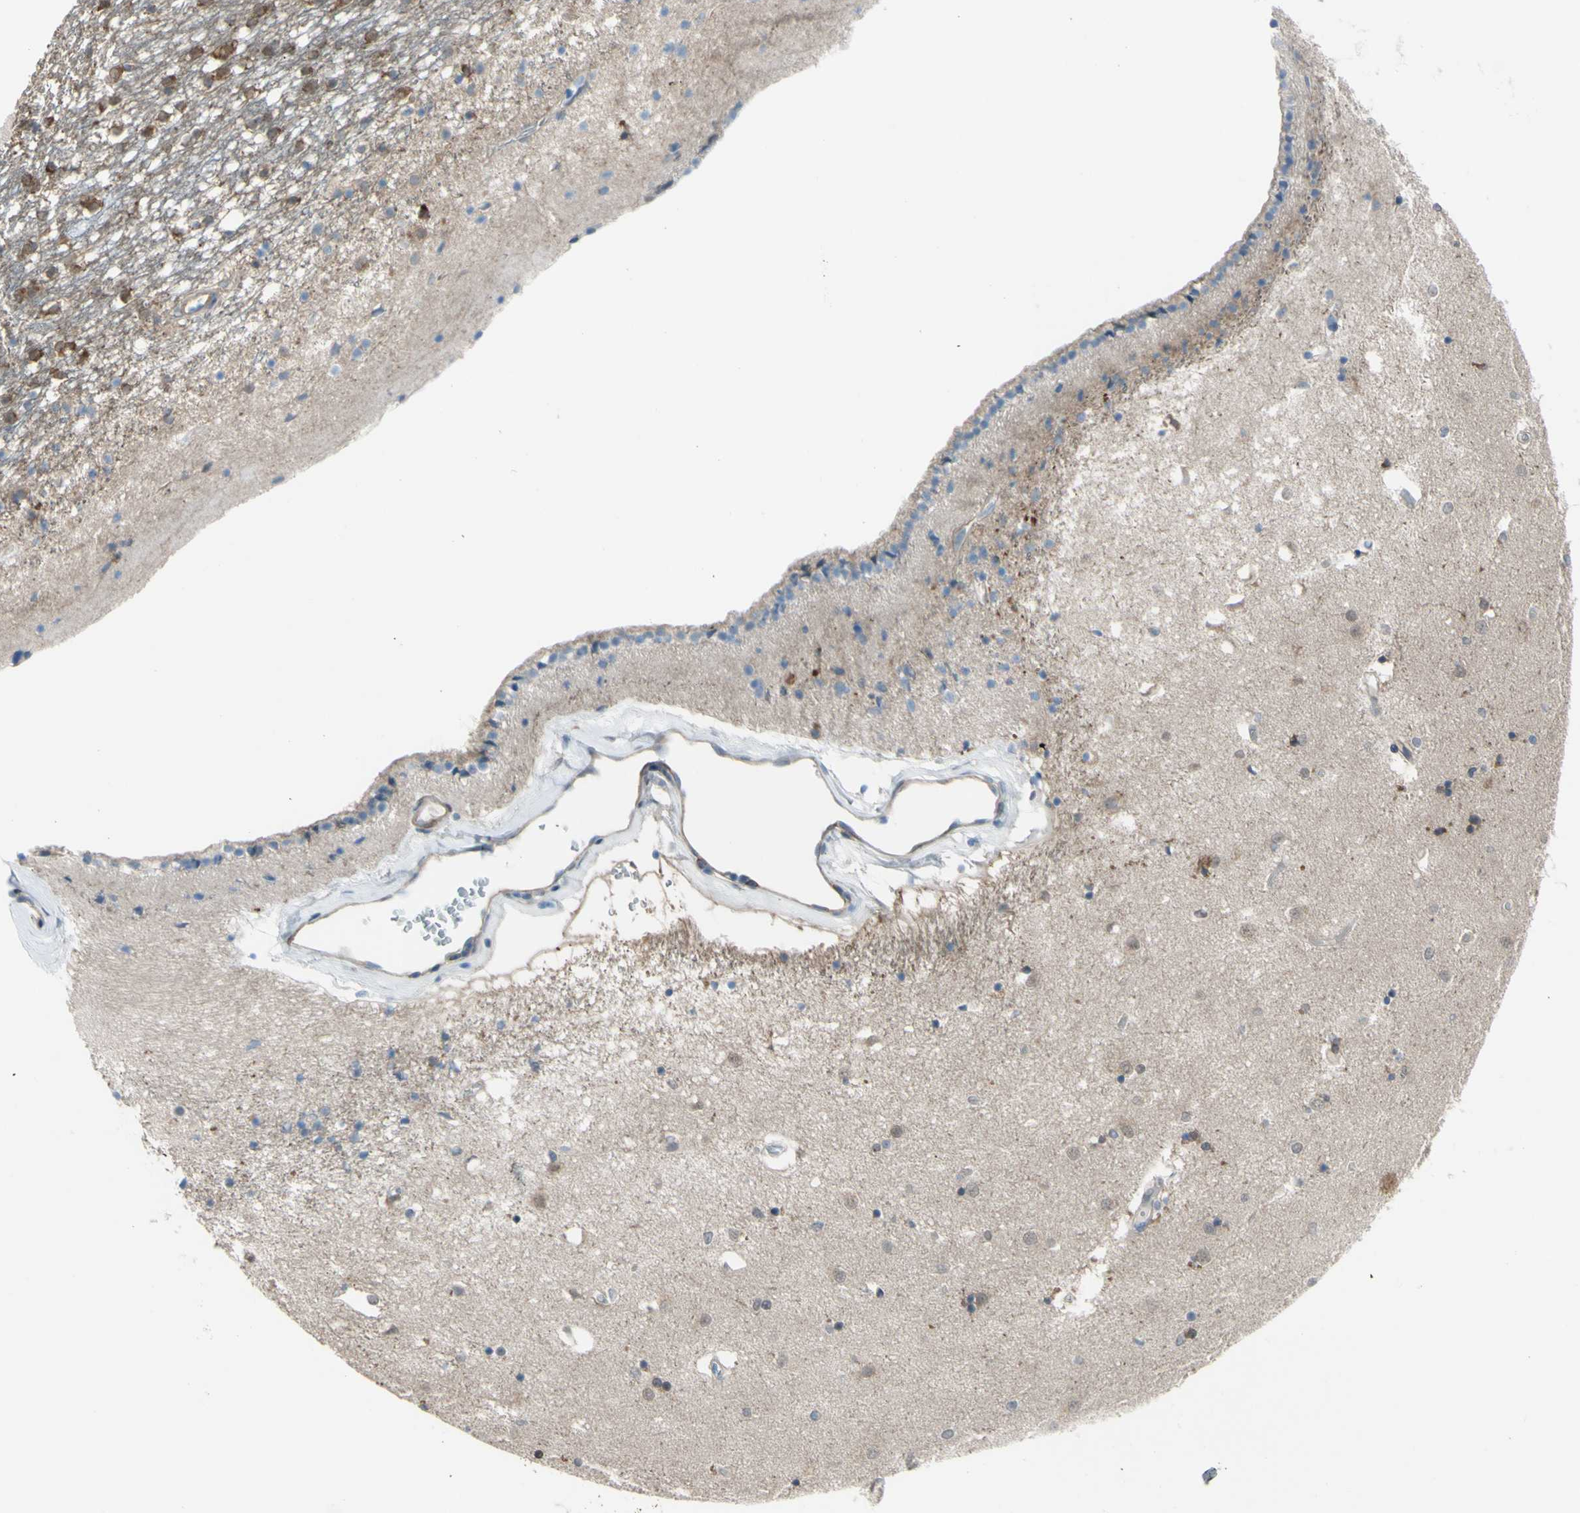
{"staining": {"intensity": "weak", "quantity": "25%-75%", "location": "cytoplasmic/membranous,nuclear"}, "tissue": "caudate", "cell_type": "Glial cells", "image_type": "normal", "snomed": [{"axis": "morphology", "description": "Normal tissue, NOS"}, {"axis": "topography", "description": "Lateral ventricle wall"}], "caption": "High-magnification brightfield microscopy of benign caudate stained with DAB (3,3'-diaminobenzidine) (brown) and counterstained with hematoxylin (blue). glial cells exhibit weak cytoplasmic/membranous,nuclear expression is present in approximately25%-75% of cells.", "gene": "YWHAQ", "patient": {"sex": "female", "age": 54}}